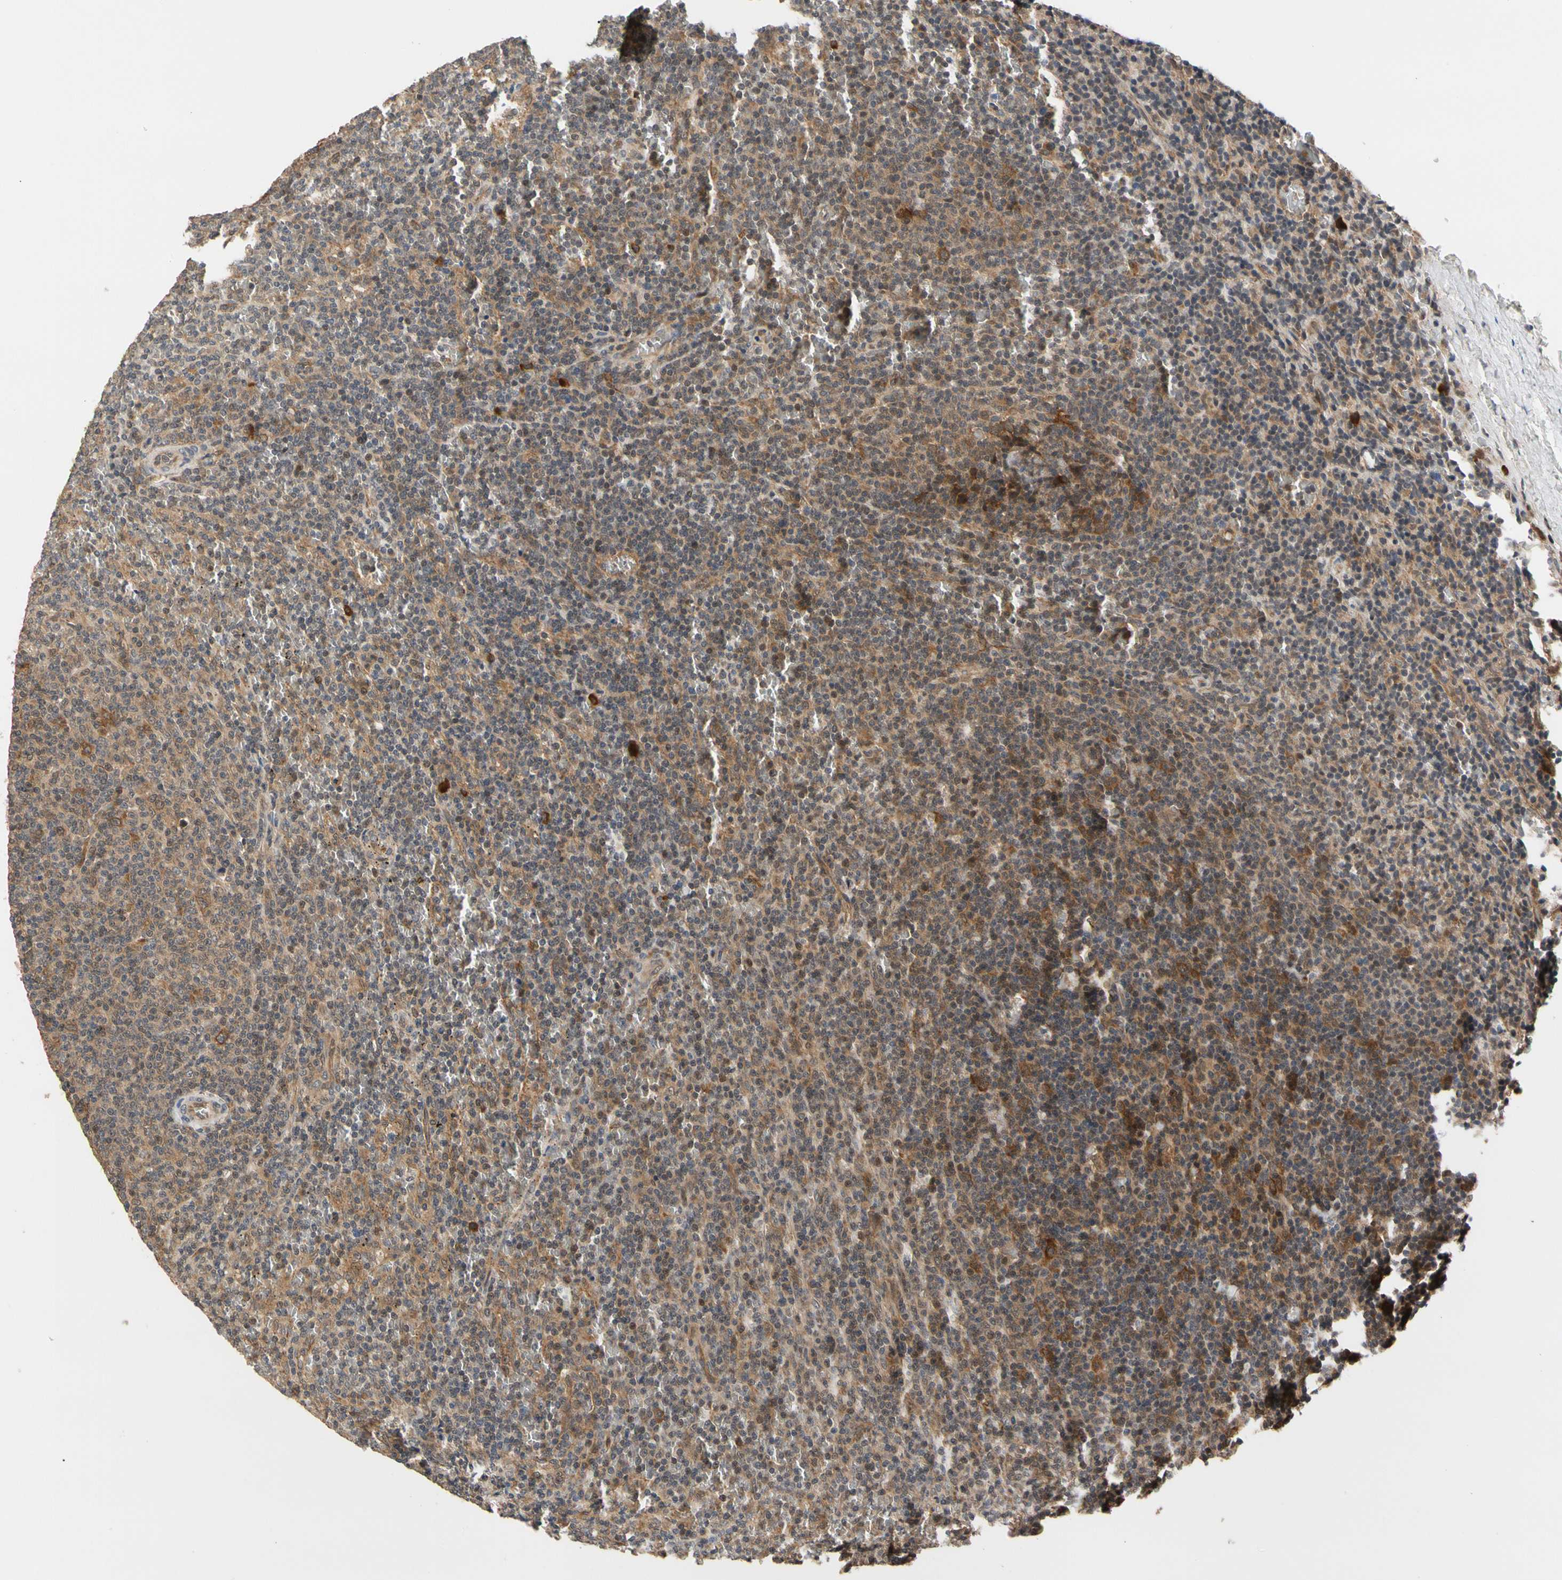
{"staining": {"intensity": "moderate", "quantity": ">75%", "location": "cytoplasmic/membranous"}, "tissue": "lymphoma", "cell_type": "Tumor cells", "image_type": "cancer", "snomed": [{"axis": "morphology", "description": "Malignant lymphoma, non-Hodgkin's type, Low grade"}, {"axis": "topography", "description": "Spleen"}], "caption": "This is an image of IHC staining of lymphoma, which shows moderate expression in the cytoplasmic/membranous of tumor cells.", "gene": "CYTIP", "patient": {"sex": "female", "age": 50}}